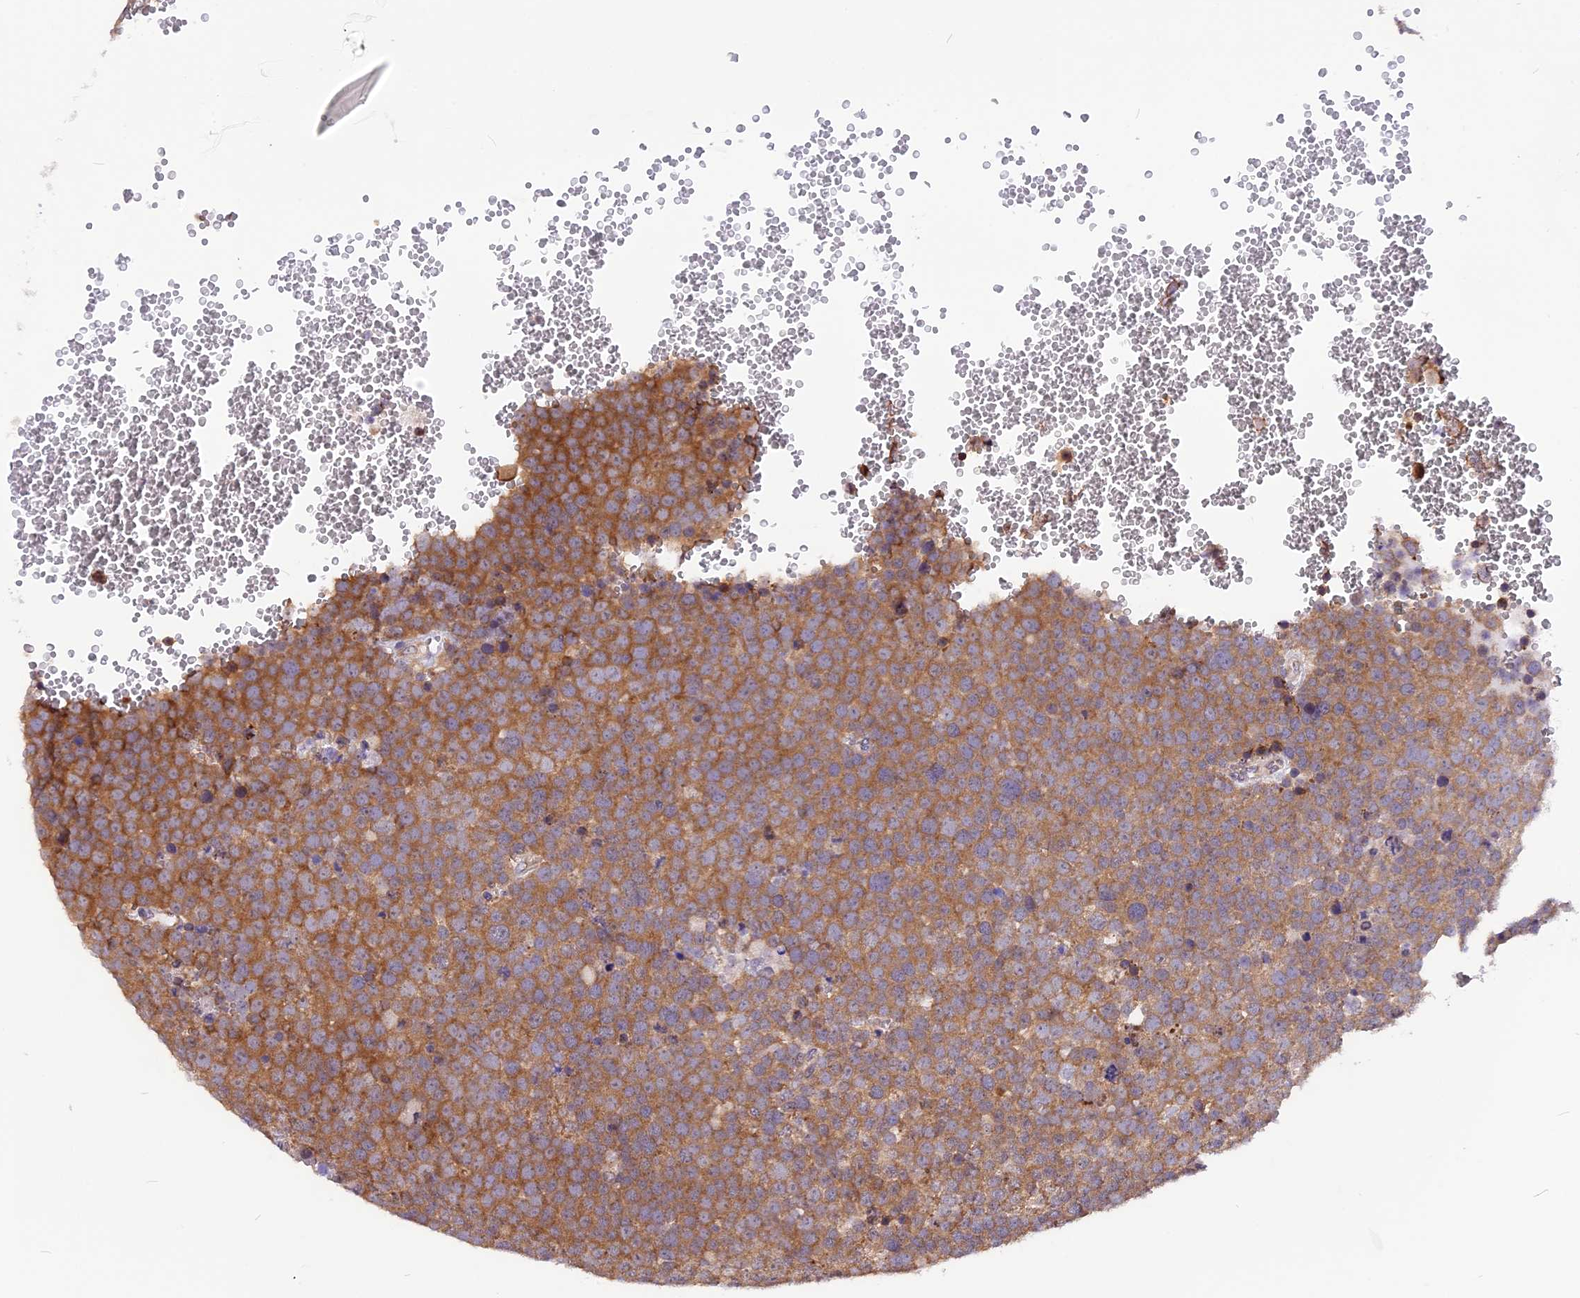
{"staining": {"intensity": "moderate", "quantity": ">75%", "location": "cytoplasmic/membranous"}, "tissue": "testis cancer", "cell_type": "Tumor cells", "image_type": "cancer", "snomed": [{"axis": "morphology", "description": "Seminoma, NOS"}, {"axis": "topography", "description": "Testis"}], "caption": "Immunohistochemistry of human seminoma (testis) shows medium levels of moderate cytoplasmic/membranous expression in about >75% of tumor cells. Immunohistochemistry stains the protein in brown and the nuclei are stained blue.", "gene": "GNPTAB", "patient": {"sex": "male", "age": 71}}